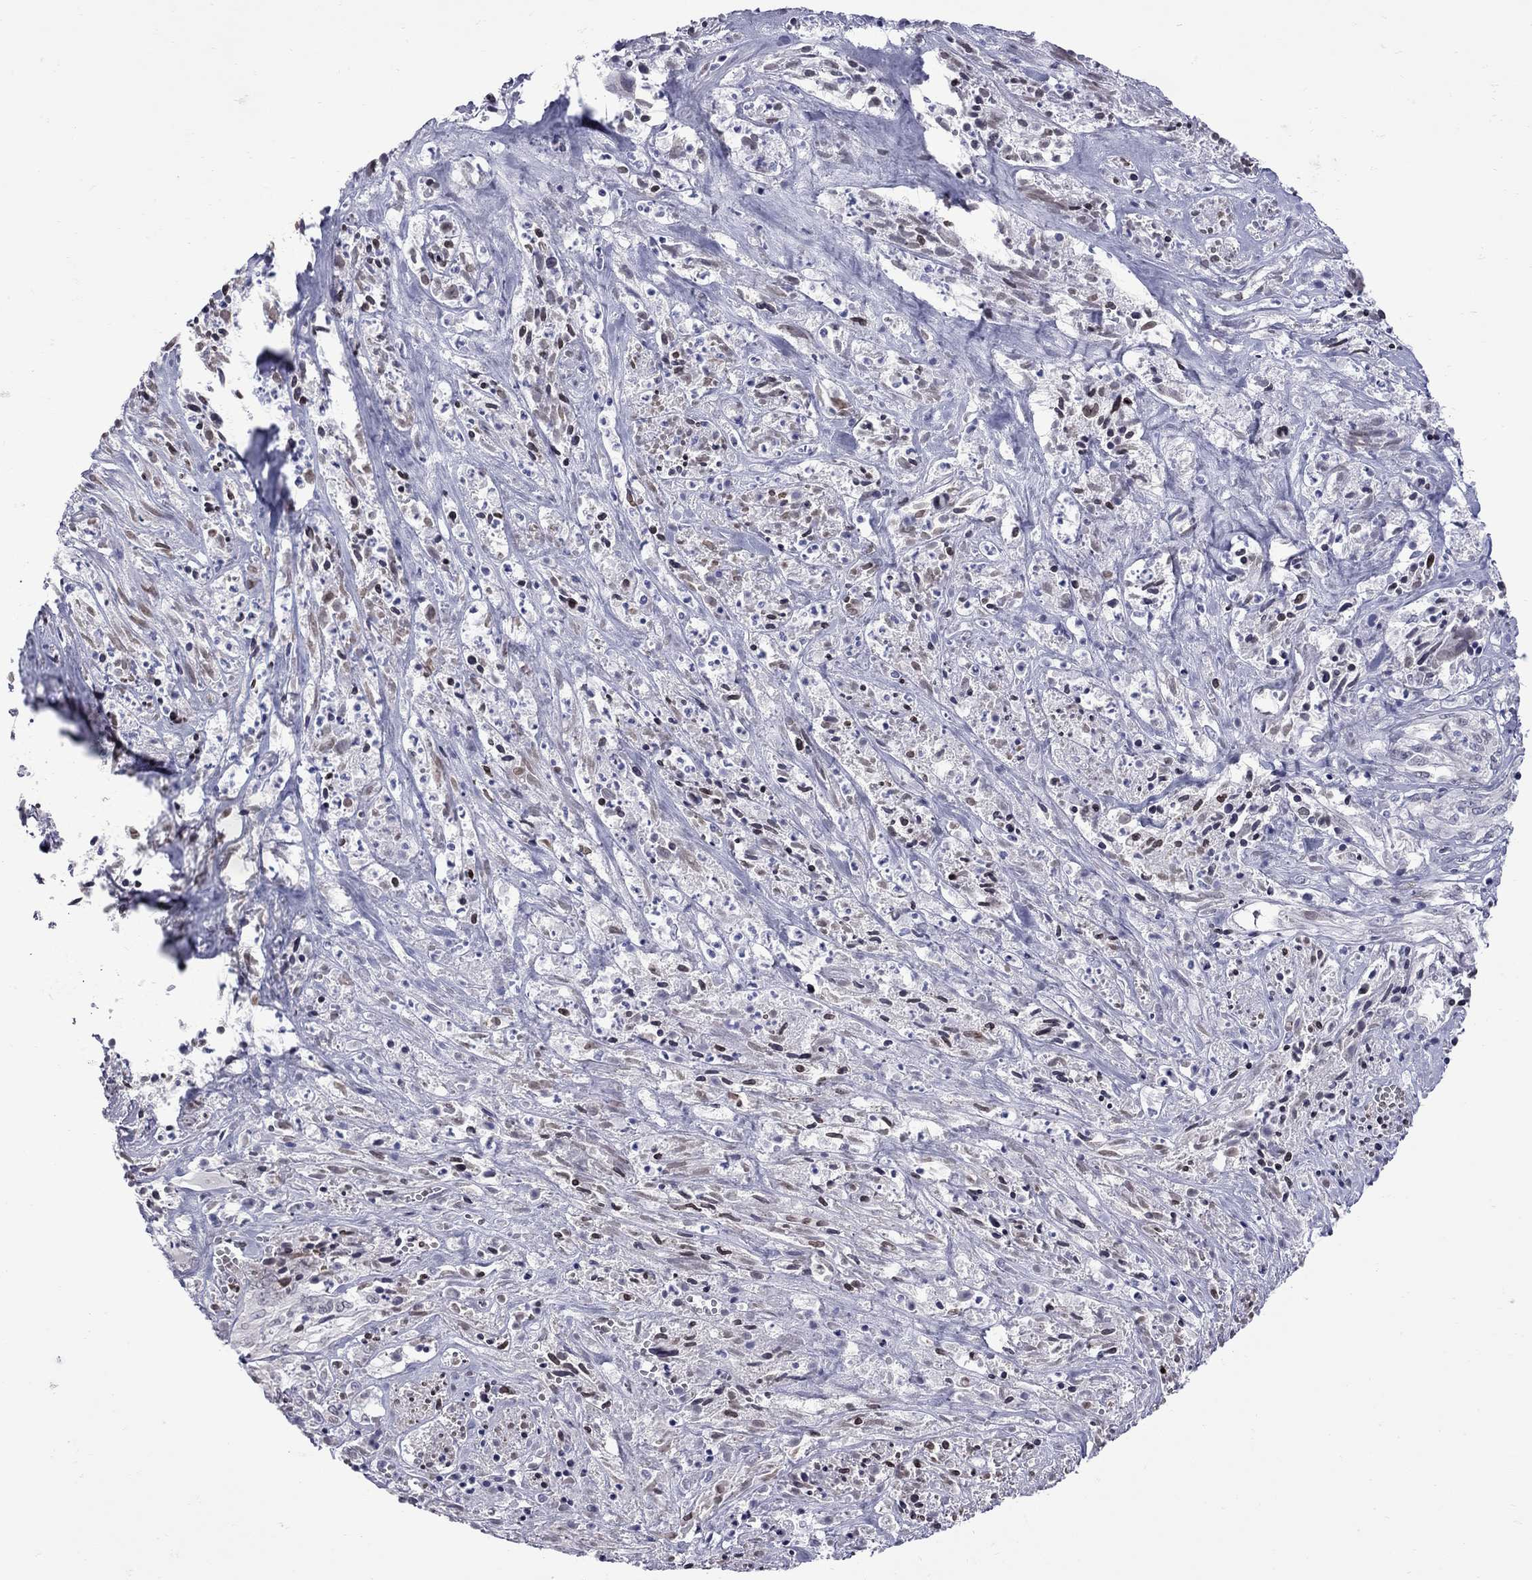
{"staining": {"intensity": "weak", "quantity": "<25%", "location": "cytoplasmic/membranous,nuclear"}, "tissue": "melanoma", "cell_type": "Tumor cells", "image_type": "cancer", "snomed": [{"axis": "morphology", "description": "Malignant melanoma, NOS"}, {"axis": "topography", "description": "Skin"}], "caption": "Histopathology image shows no protein staining in tumor cells of malignant melanoma tissue. (Brightfield microscopy of DAB IHC at high magnification).", "gene": "CLTCL1", "patient": {"sex": "female", "age": 91}}